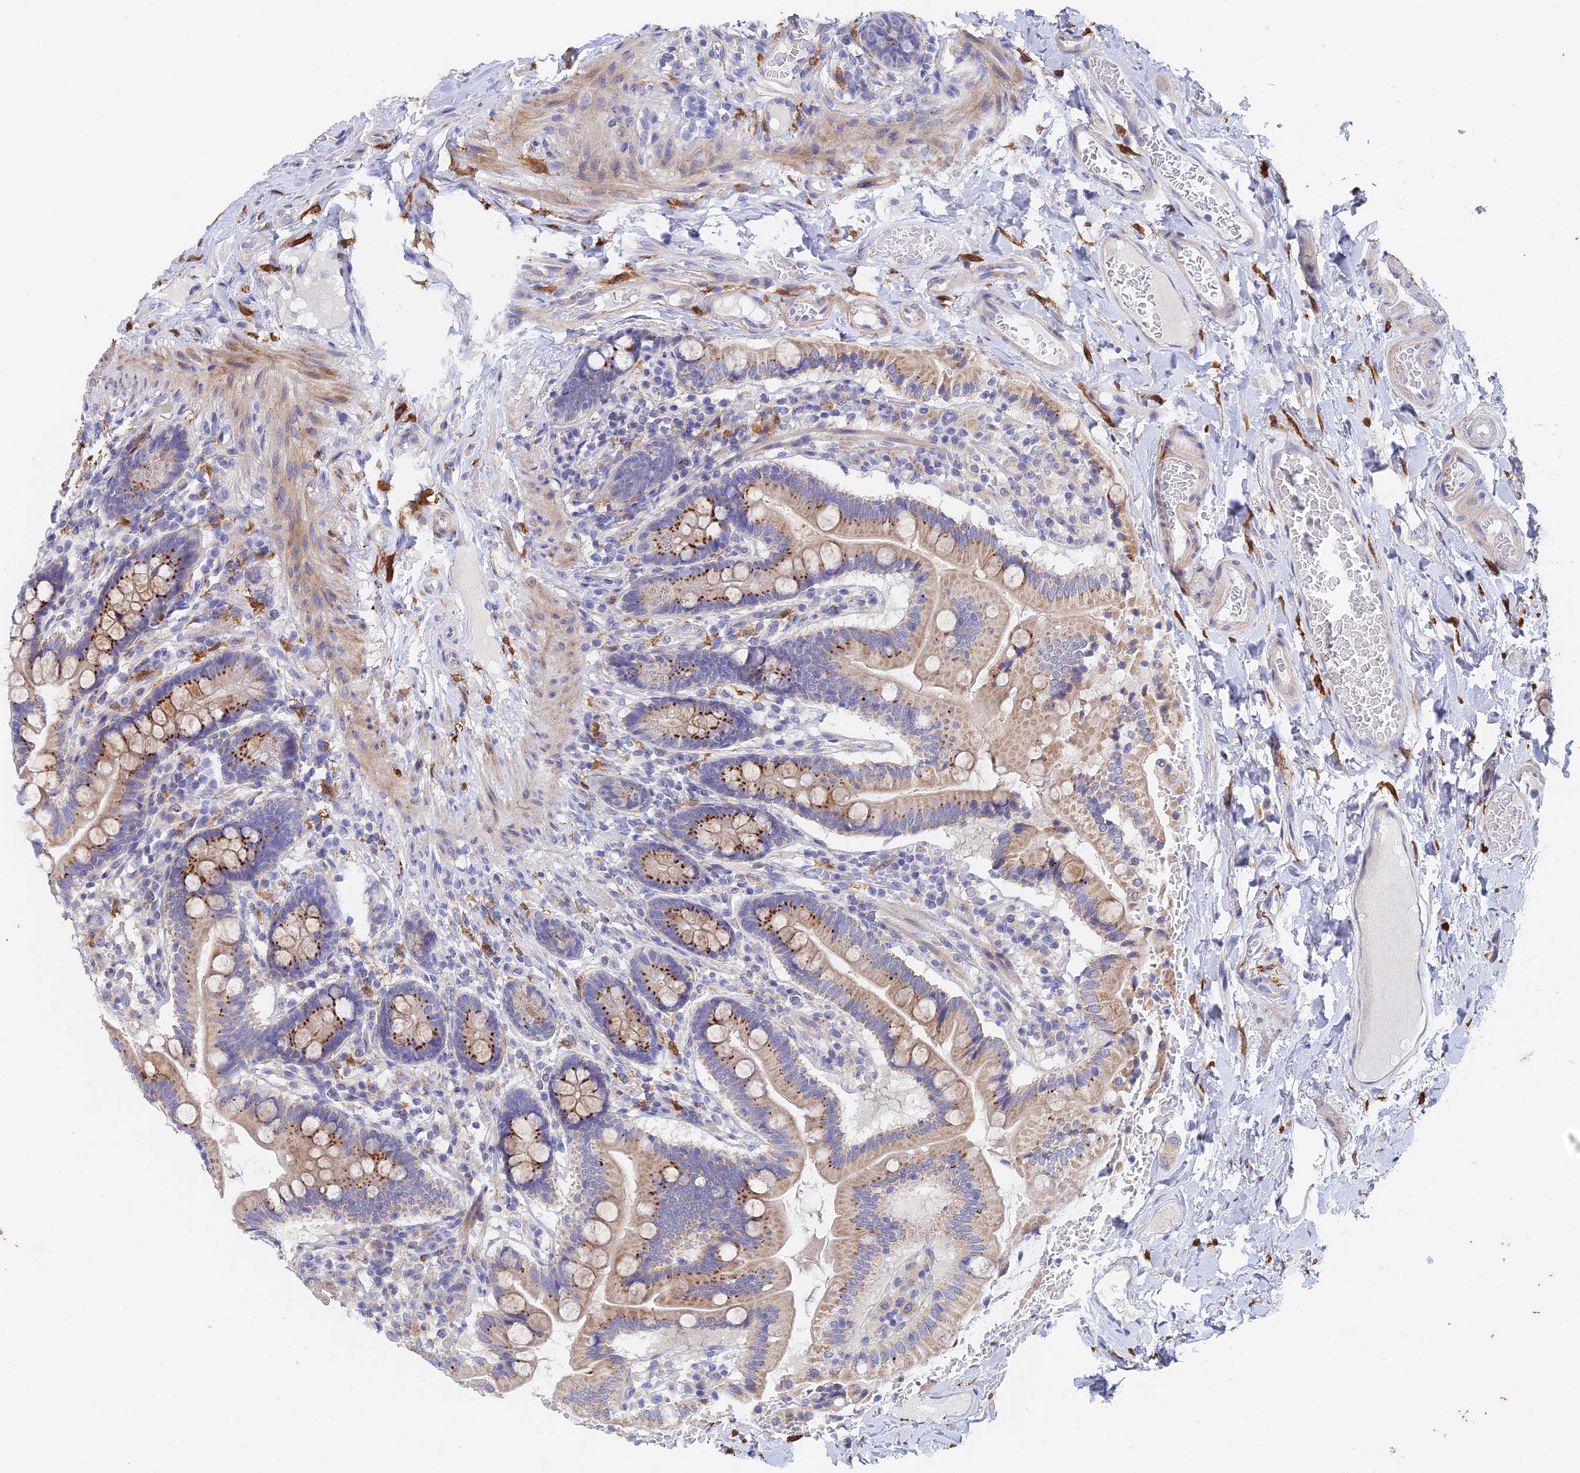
{"staining": {"intensity": "strong", "quantity": "25%-75%", "location": "cytoplasmic/membranous"}, "tissue": "small intestine", "cell_type": "Glandular cells", "image_type": "normal", "snomed": [{"axis": "morphology", "description": "Normal tissue, NOS"}, {"axis": "topography", "description": "Small intestine"}], "caption": "Strong cytoplasmic/membranous protein expression is seen in approximately 25%-75% of glandular cells in small intestine.", "gene": "SLC24A3", "patient": {"sex": "female", "age": 64}}